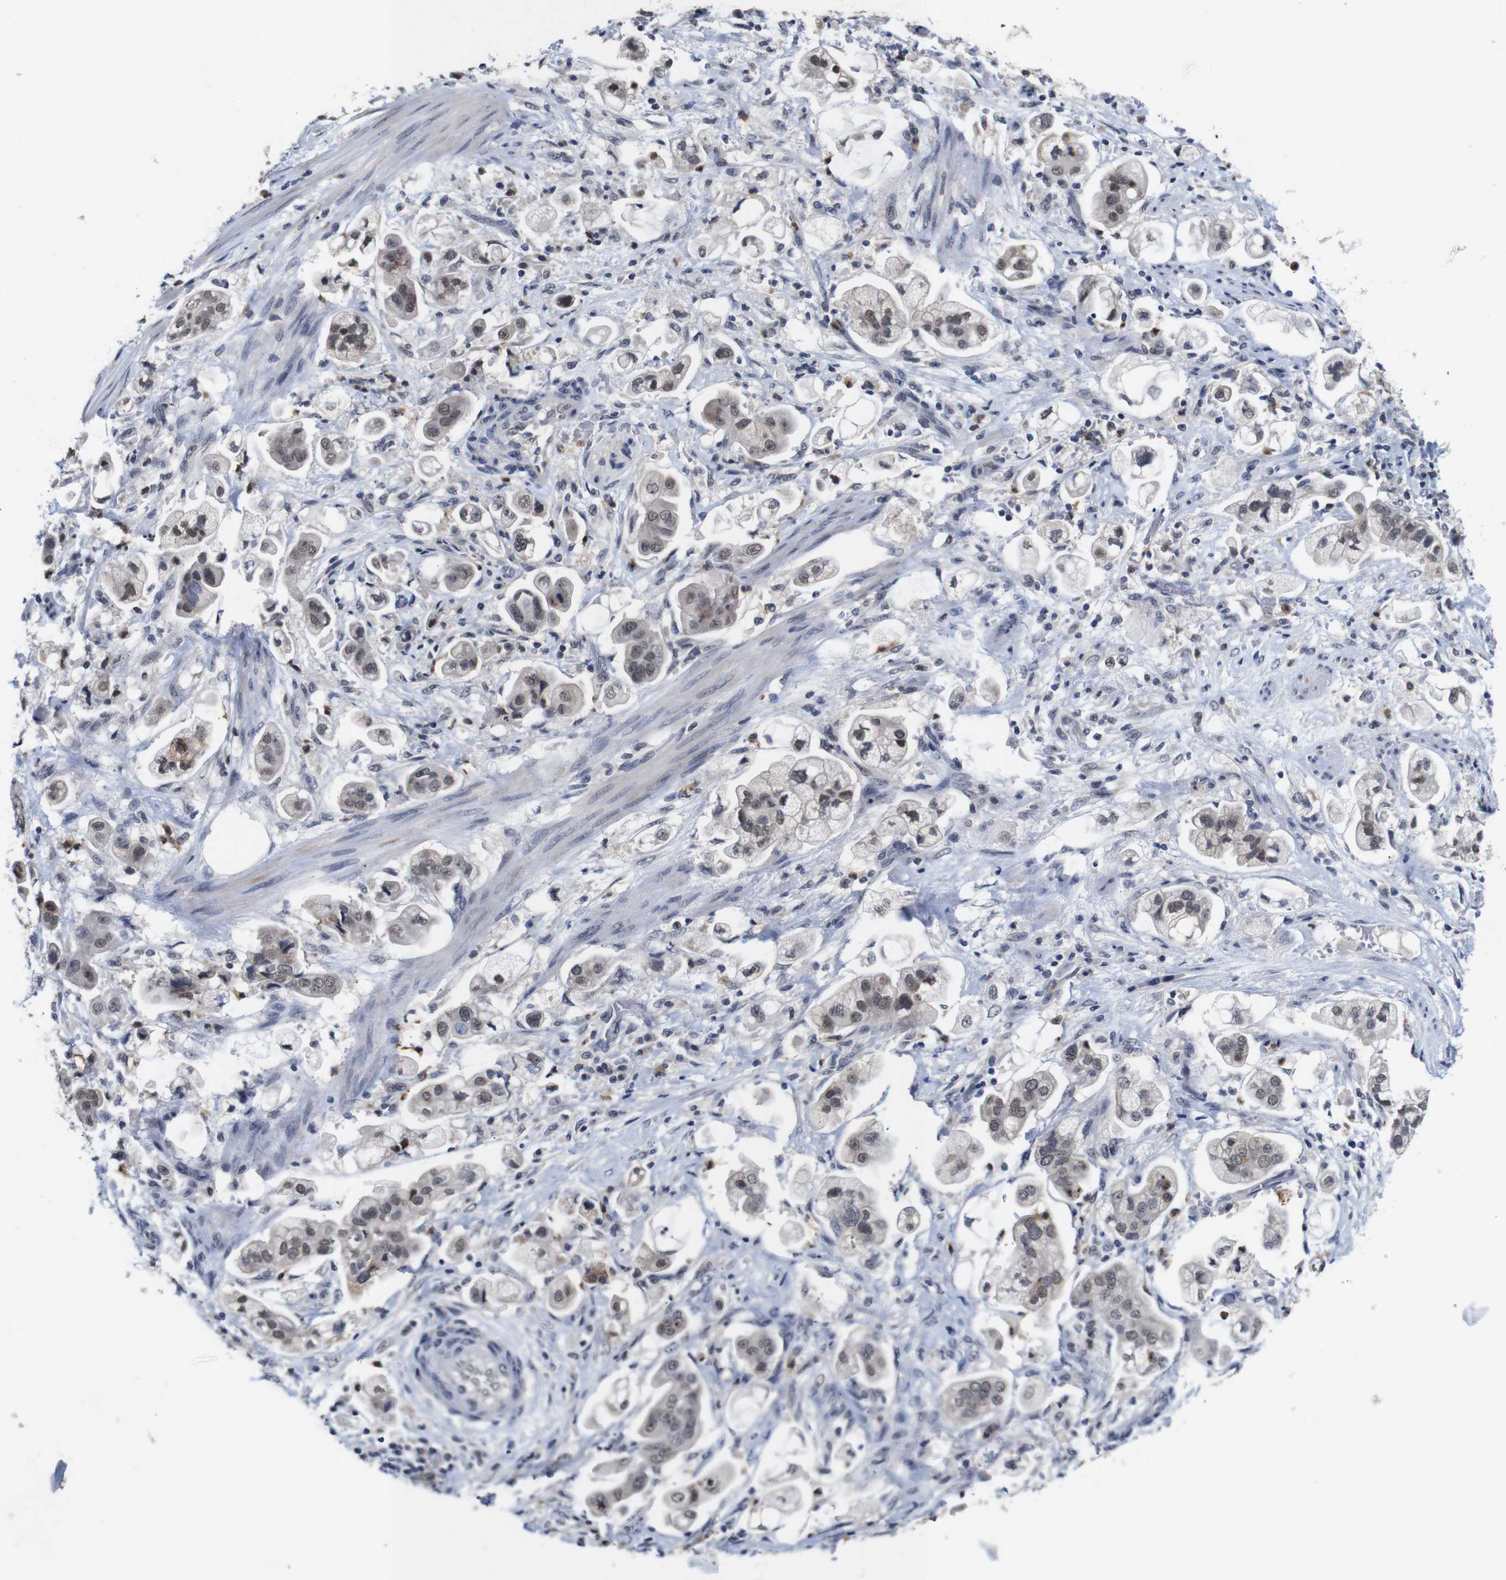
{"staining": {"intensity": "weak", "quantity": "<25%", "location": "cytoplasmic/membranous,nuclear"}, "tissue": "stomach cancer", "cell_type": "Tumor cells", "image_type": "cancer", "snomed": [{"axis": "morphology", "description": "Adenocarcinoma, NOS"}, {"axis": "topography", "description": "Stomach"}], "caption": "Tumor cells show no significant protein staining in stomach cancer.", "gene": "NTRK3", "patient": {"sex": "male", "age": 62}}